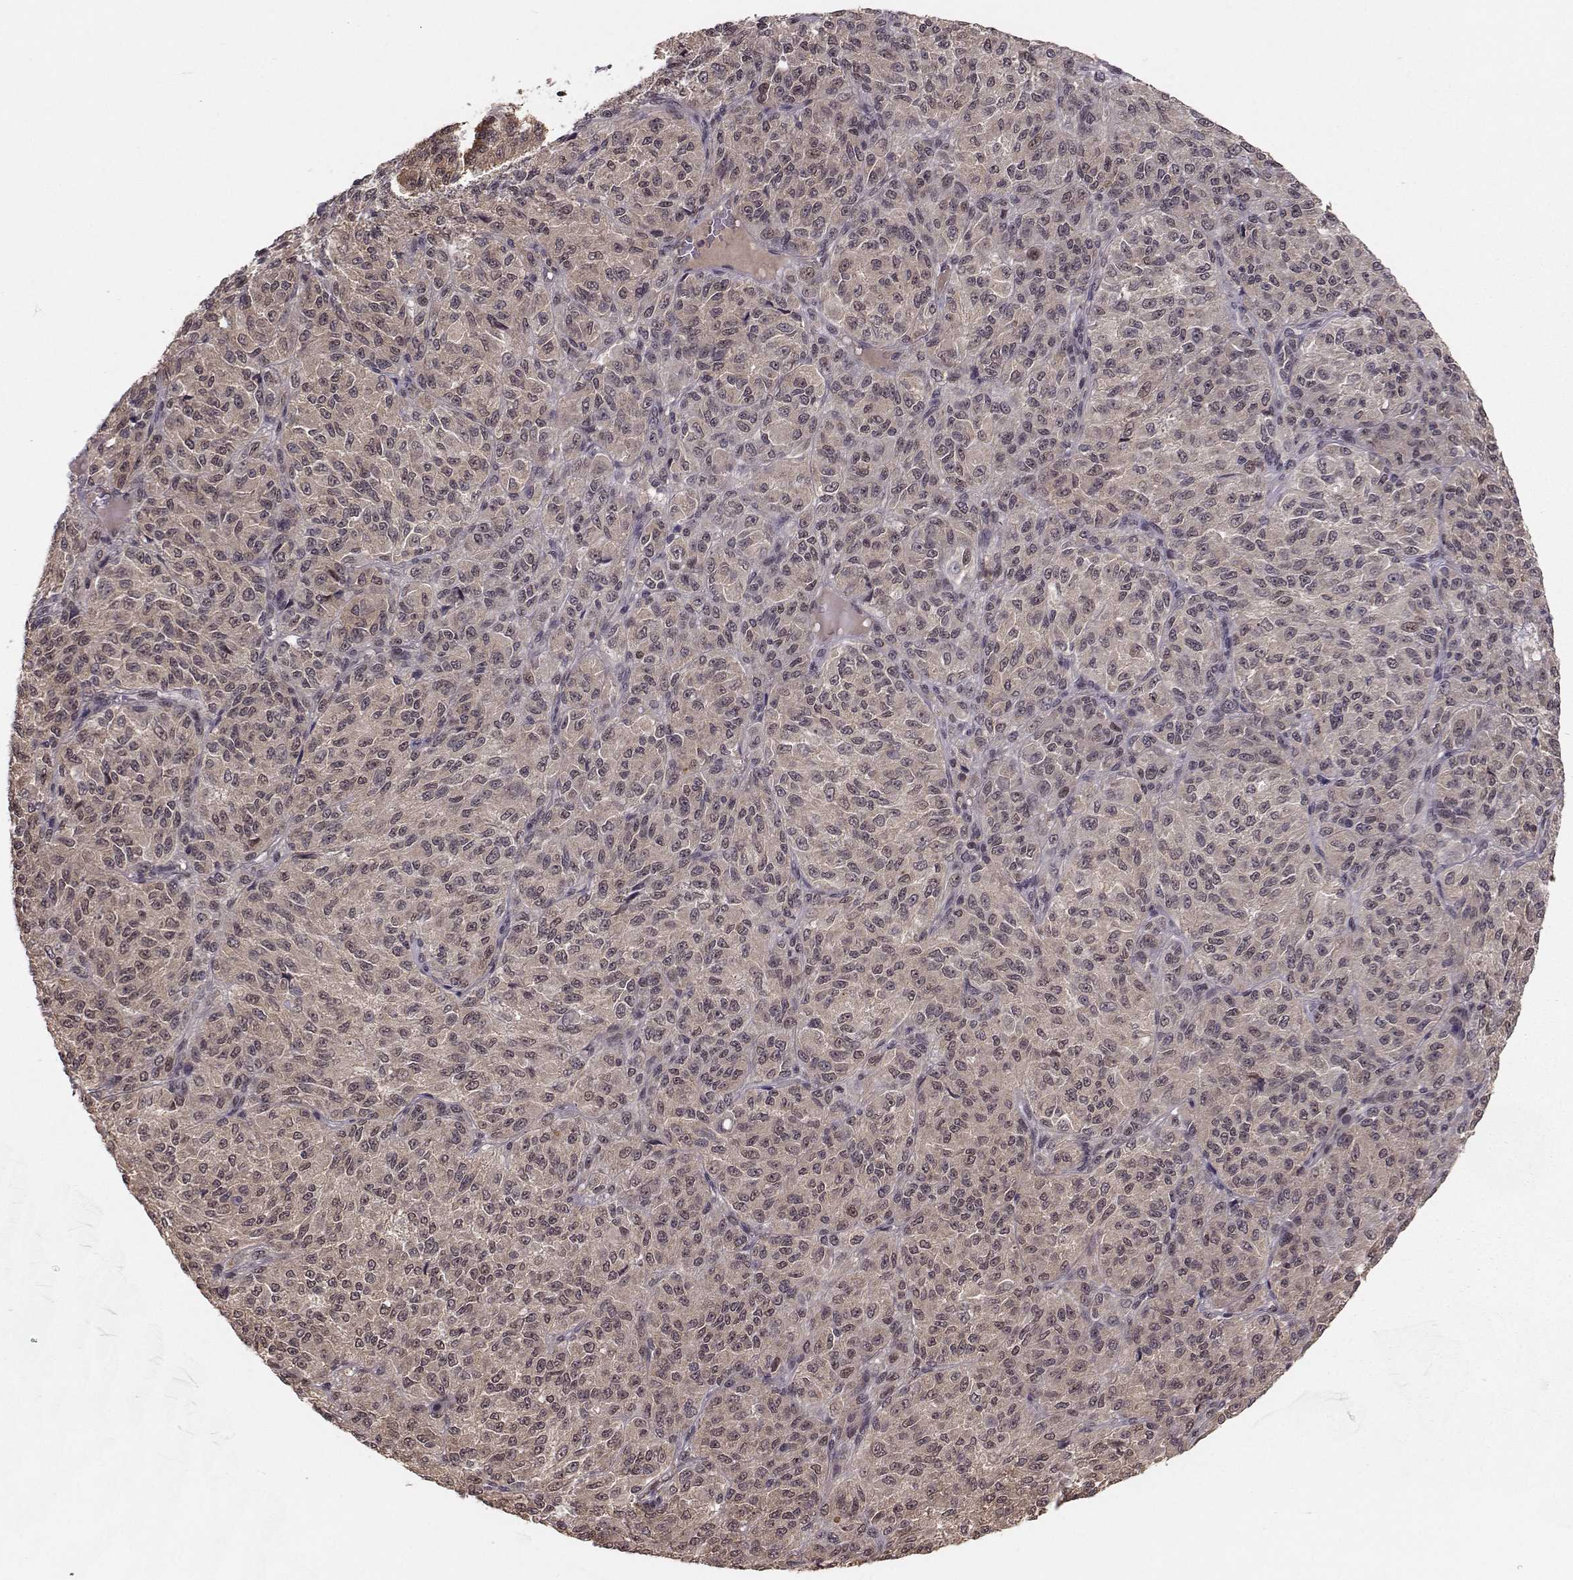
{"staining": {"intensity": "weak", "quantity": "25%-75%", "location": "cytoplasmic/membranous"}, "tissue": "melanoma", "cell_type": "Tumor cells", "image_type": "cancer", "snomed": [{"axis": "morphology", "description": "Malignant melanoma, Metastatic site"}, {"axis": "topography", "description": "Brain"}], "caption": "Malignant melanoma (metastatic site) stained with immunohistochemistry exhibits weak cytoplasmic/membranous staining in about 25%-75% of tumor cells.", "gene": "PLEKHG3", "patient": {"sex": "female", "age": 56}}